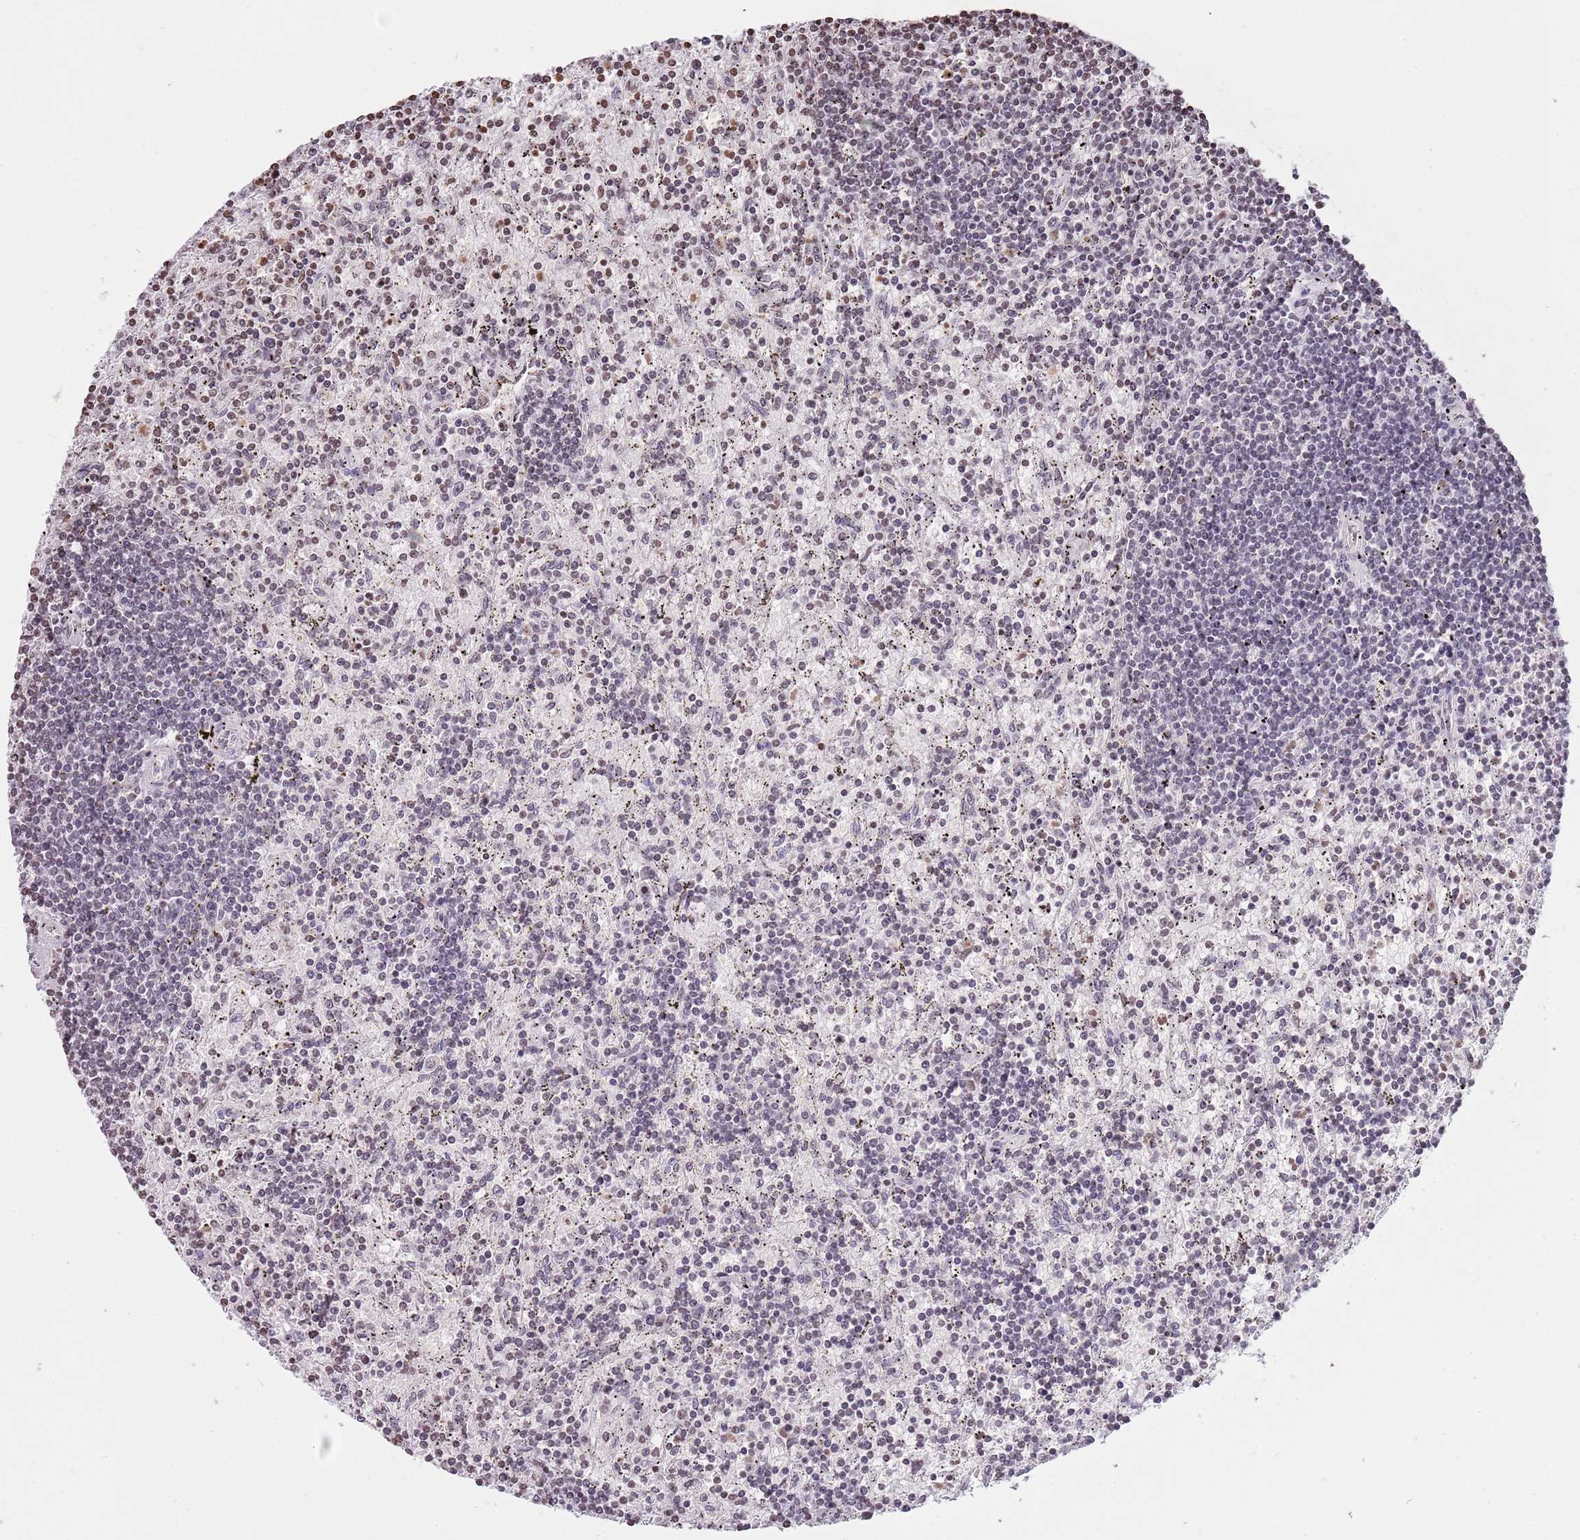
{"staining": {"intensity": "weak", "quantity": "<25%", "location": "nuclear"}, "tissue": "lymphoma", "cell_type": "Tumor cells", "image_type": "cancer", "snomed": [{"axis": "morphology", "description": "Malignant lymphoma, non-Hodgkin's type, Low grade"}, {"axis": "topography", "description": "Spleen"}], "caption": "Image shows no protein staining in tumor cells of lymphoma tissue.", "gene": "KPNA3", "patient": {"sex": "male", "age": 76}}